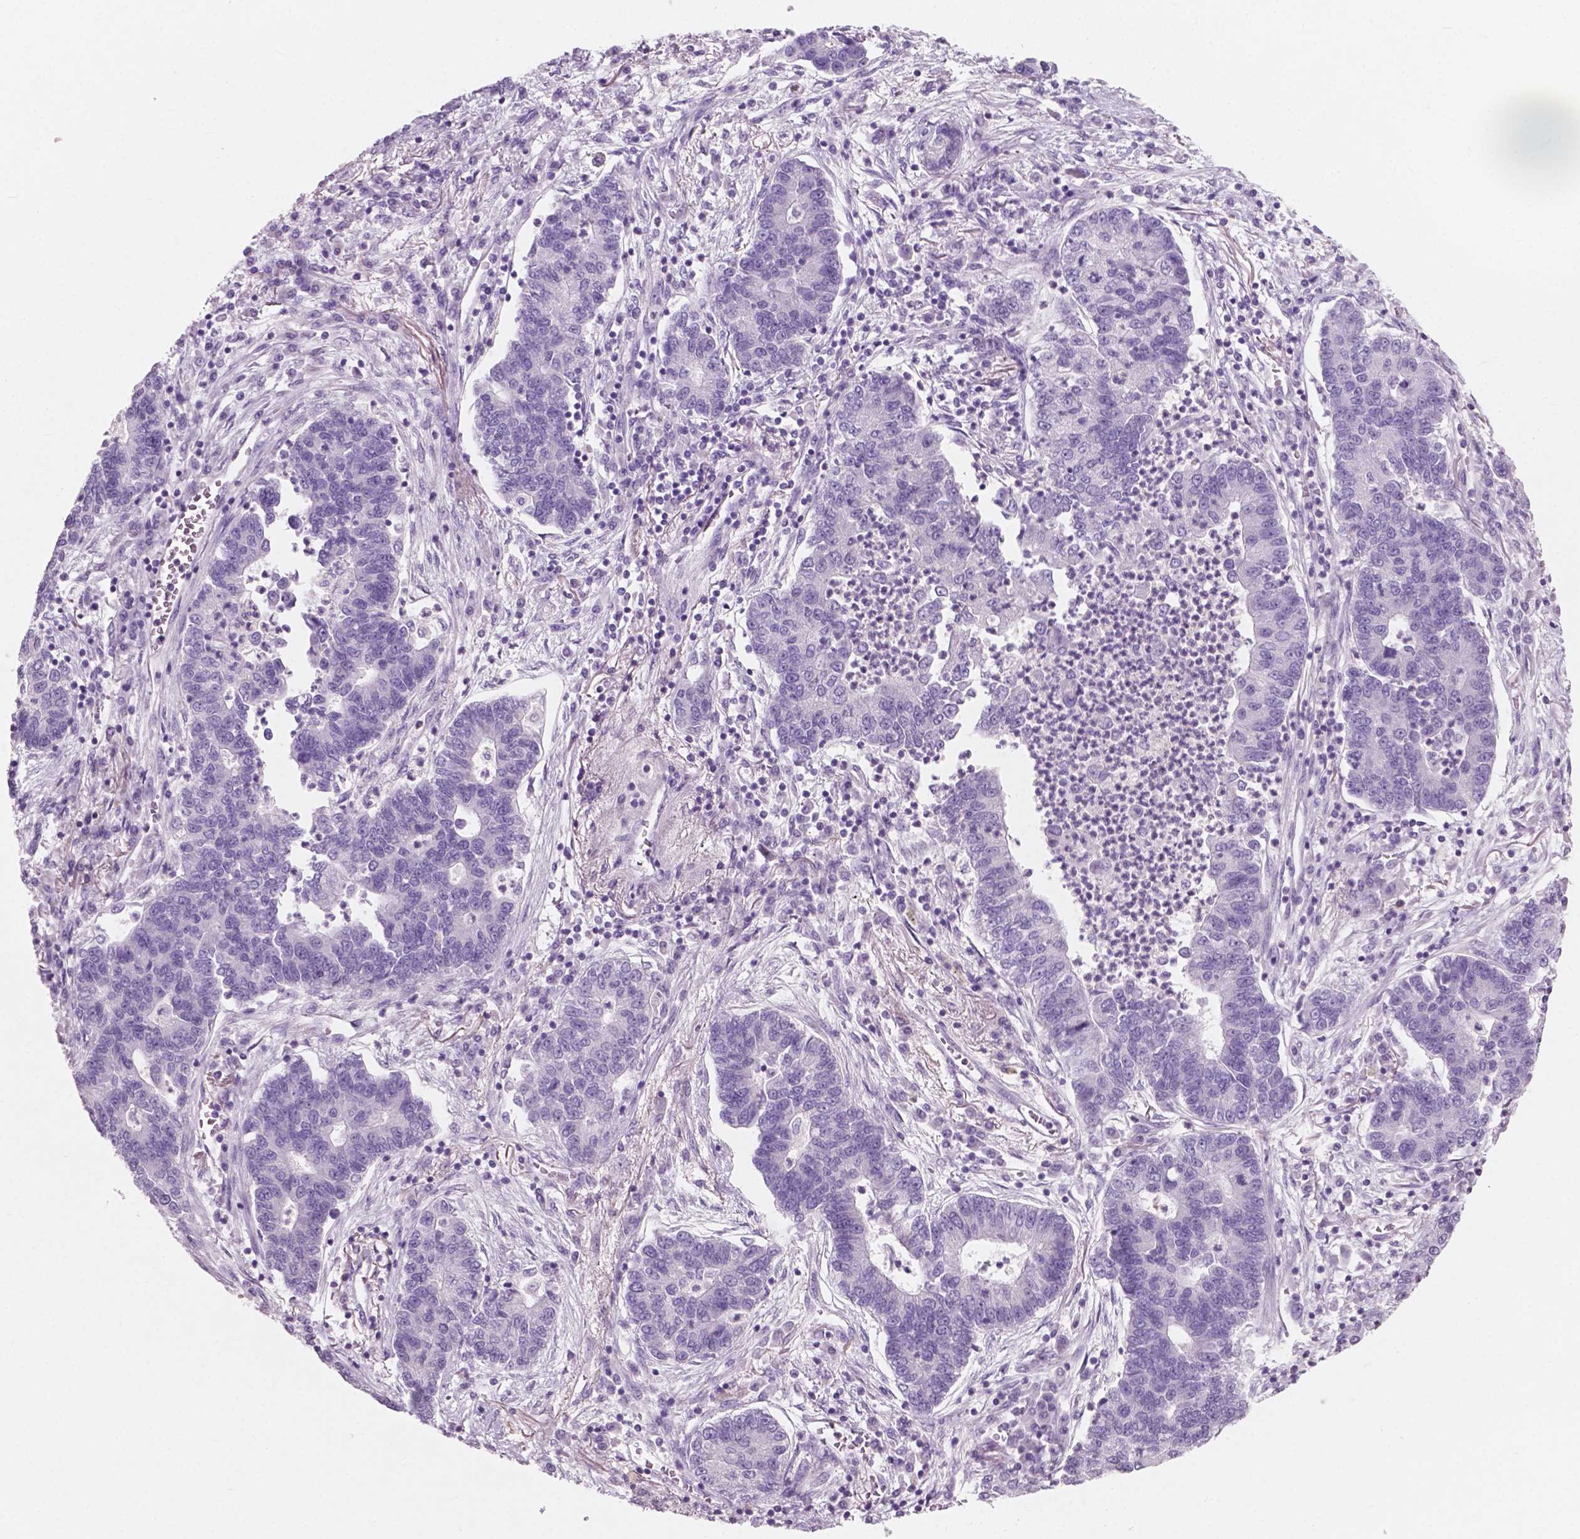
{"staining": {"intensity": "negative", "quantity": "none", "location": "none"}, "tissue": "lung cancer", "cell_type": "Tumor cells", "image_type": "cancer", "snomed": [{"axis": "morphology", "description": "Adenocarcinoma, NOS"}, {"axis": "topography", "description": "Lung"}], "caption": "This is a image of immunohistochemistry staining of lung adenocarcinoma, which shows no positivity in tumor cells.", "gene": "AWAT1", "patient": {"sex": "female", "age": 57}}